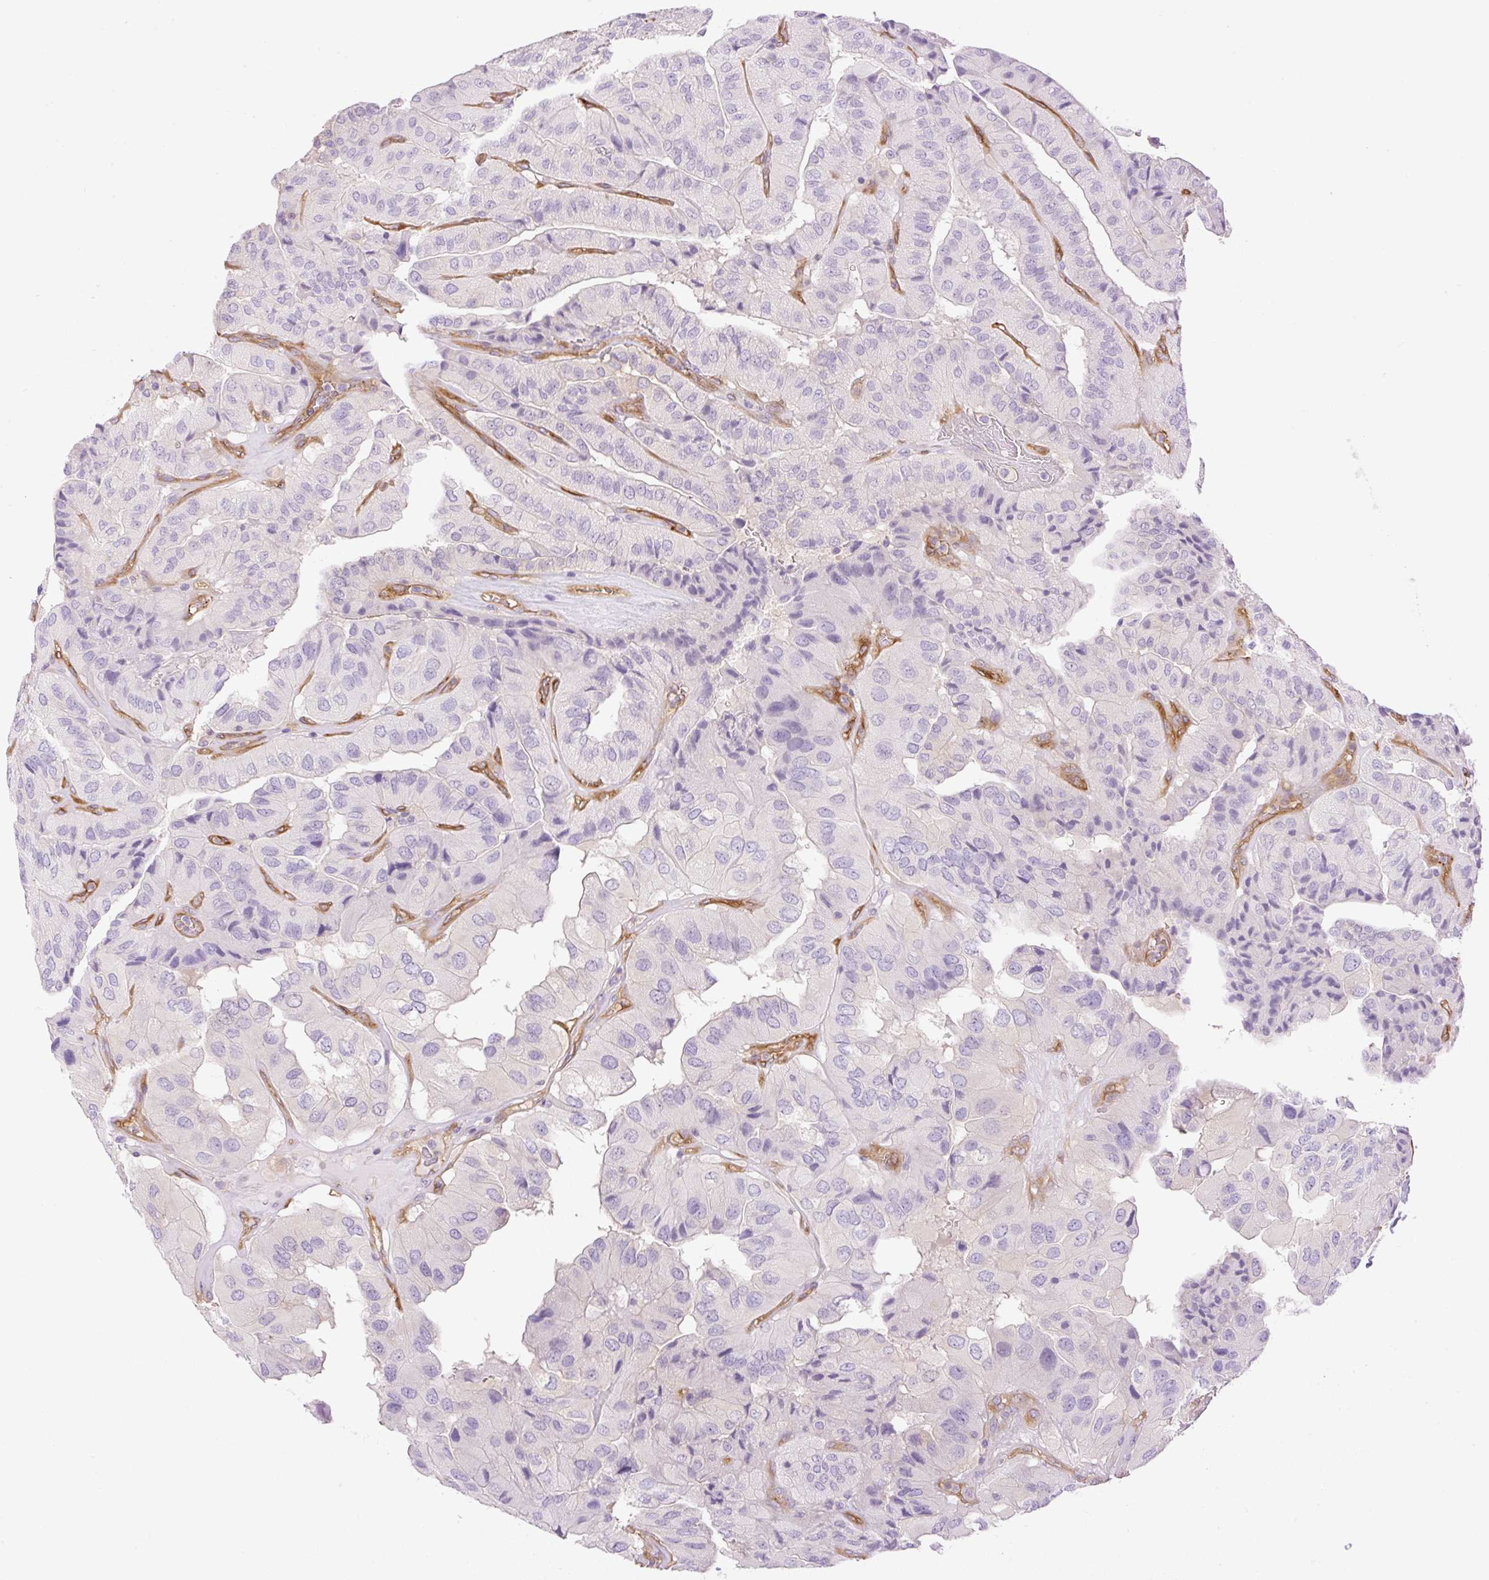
{"staining": {"intensity": "negative", "quantity": "none", "location": "none"}, "tissue": "thyroid cancer", "cell_type": "Tumor cells", "image_type": "cancer", "snomed": [{"axis": "morphology", "description": "Normal tissue, NOS"}, {"axis": "morphology", "description": "Papillary adenocarcinoma, NOS"}, {"axis": "topography", "description": "Thyroid gland"}], "caption": "Tumor cells show no significant staining in thyroid papillary adenocarcinoma. The staining is performed using DAB (3,3'-diaminobenzidine) brown chromogen with nuclei counter-stained in using hematoxylin.", "gene": "EHD3", "patient": {"sex": "female", "age": 59}}